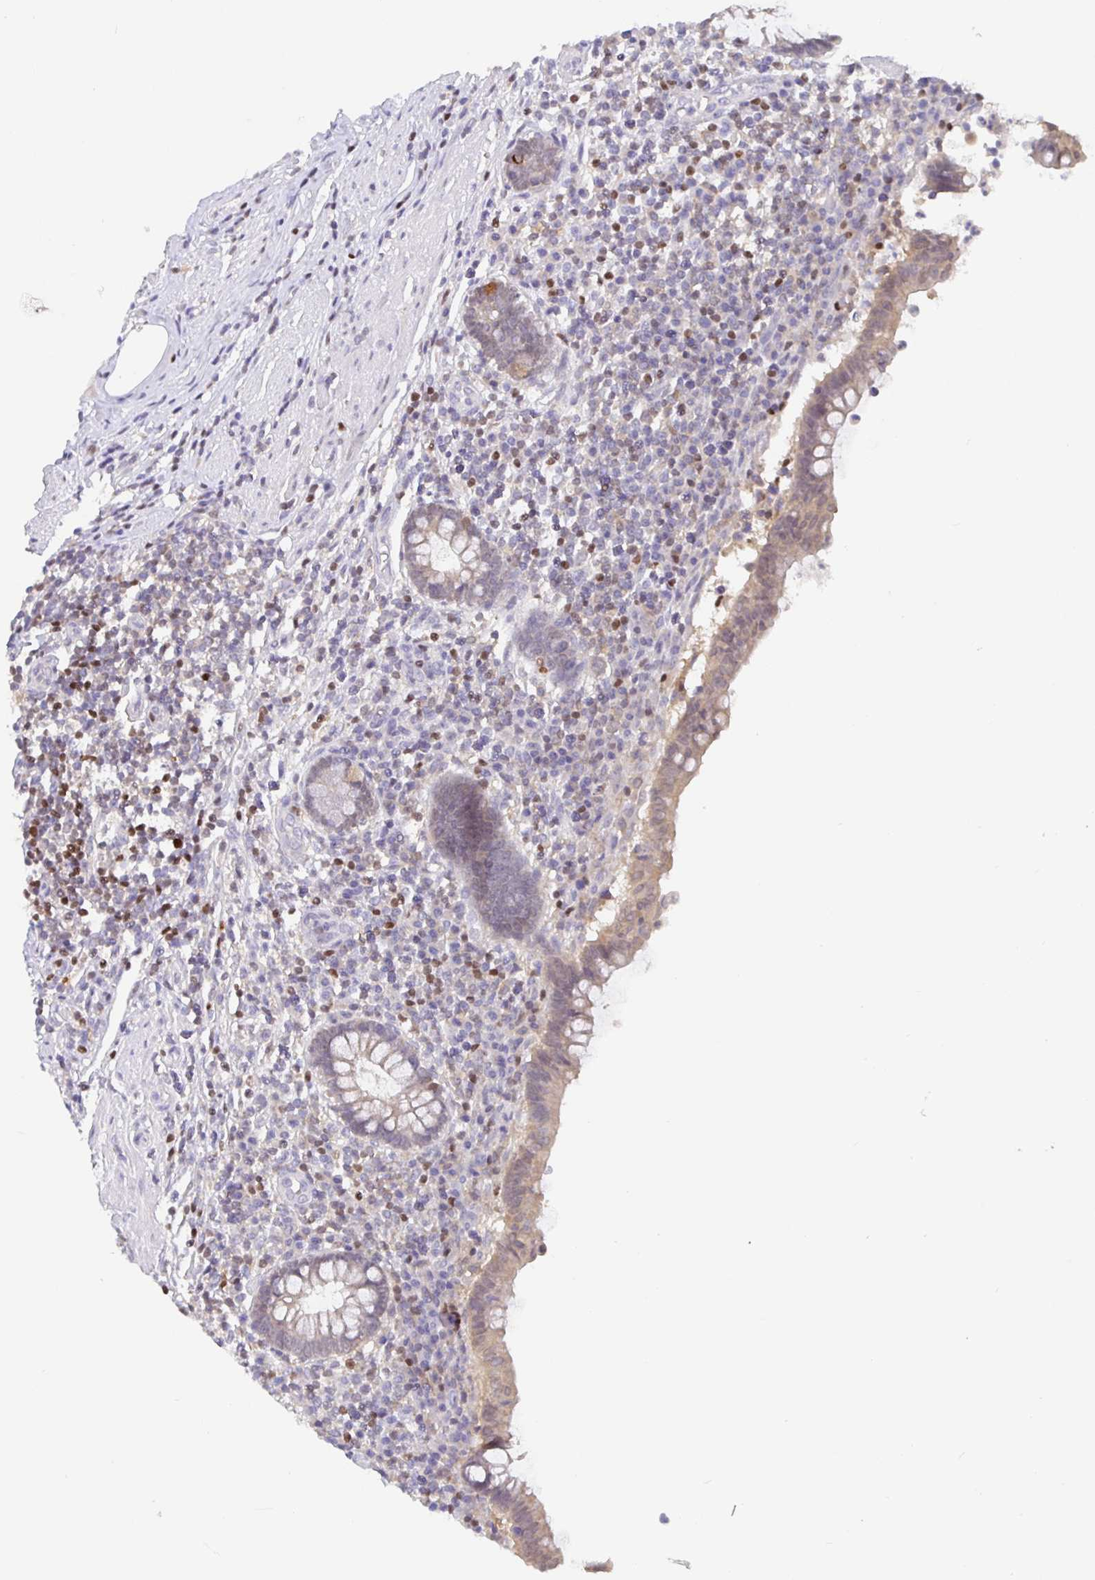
{"staining": {"intensity": "weak", "quantity": ">75%", "location": "cytoplasmic/membranous,nuclear"}, "tissue": "appendix", "cell_type": "Glandular cells", "image_type": "normal", "snomed": [{"axis": "morphology", "description": "Normal tissue, NOS"}, {"axis": "topography", "description": "Appendix"}], "caption": "Immunohistochemical staining of benign human appendix shows >75% levels of weak cytoplasmic/membranous,nuclear protein expression in approximately >75% of glandular cells. The staining is performed using DAB (3,3'-diaminobenzidine) brown chromogen to label protein expression. The nuclei are counter-stained blue using hematoxylin.", "gene": "SATB1", "patient": {"sex": "female", "age": 56}}